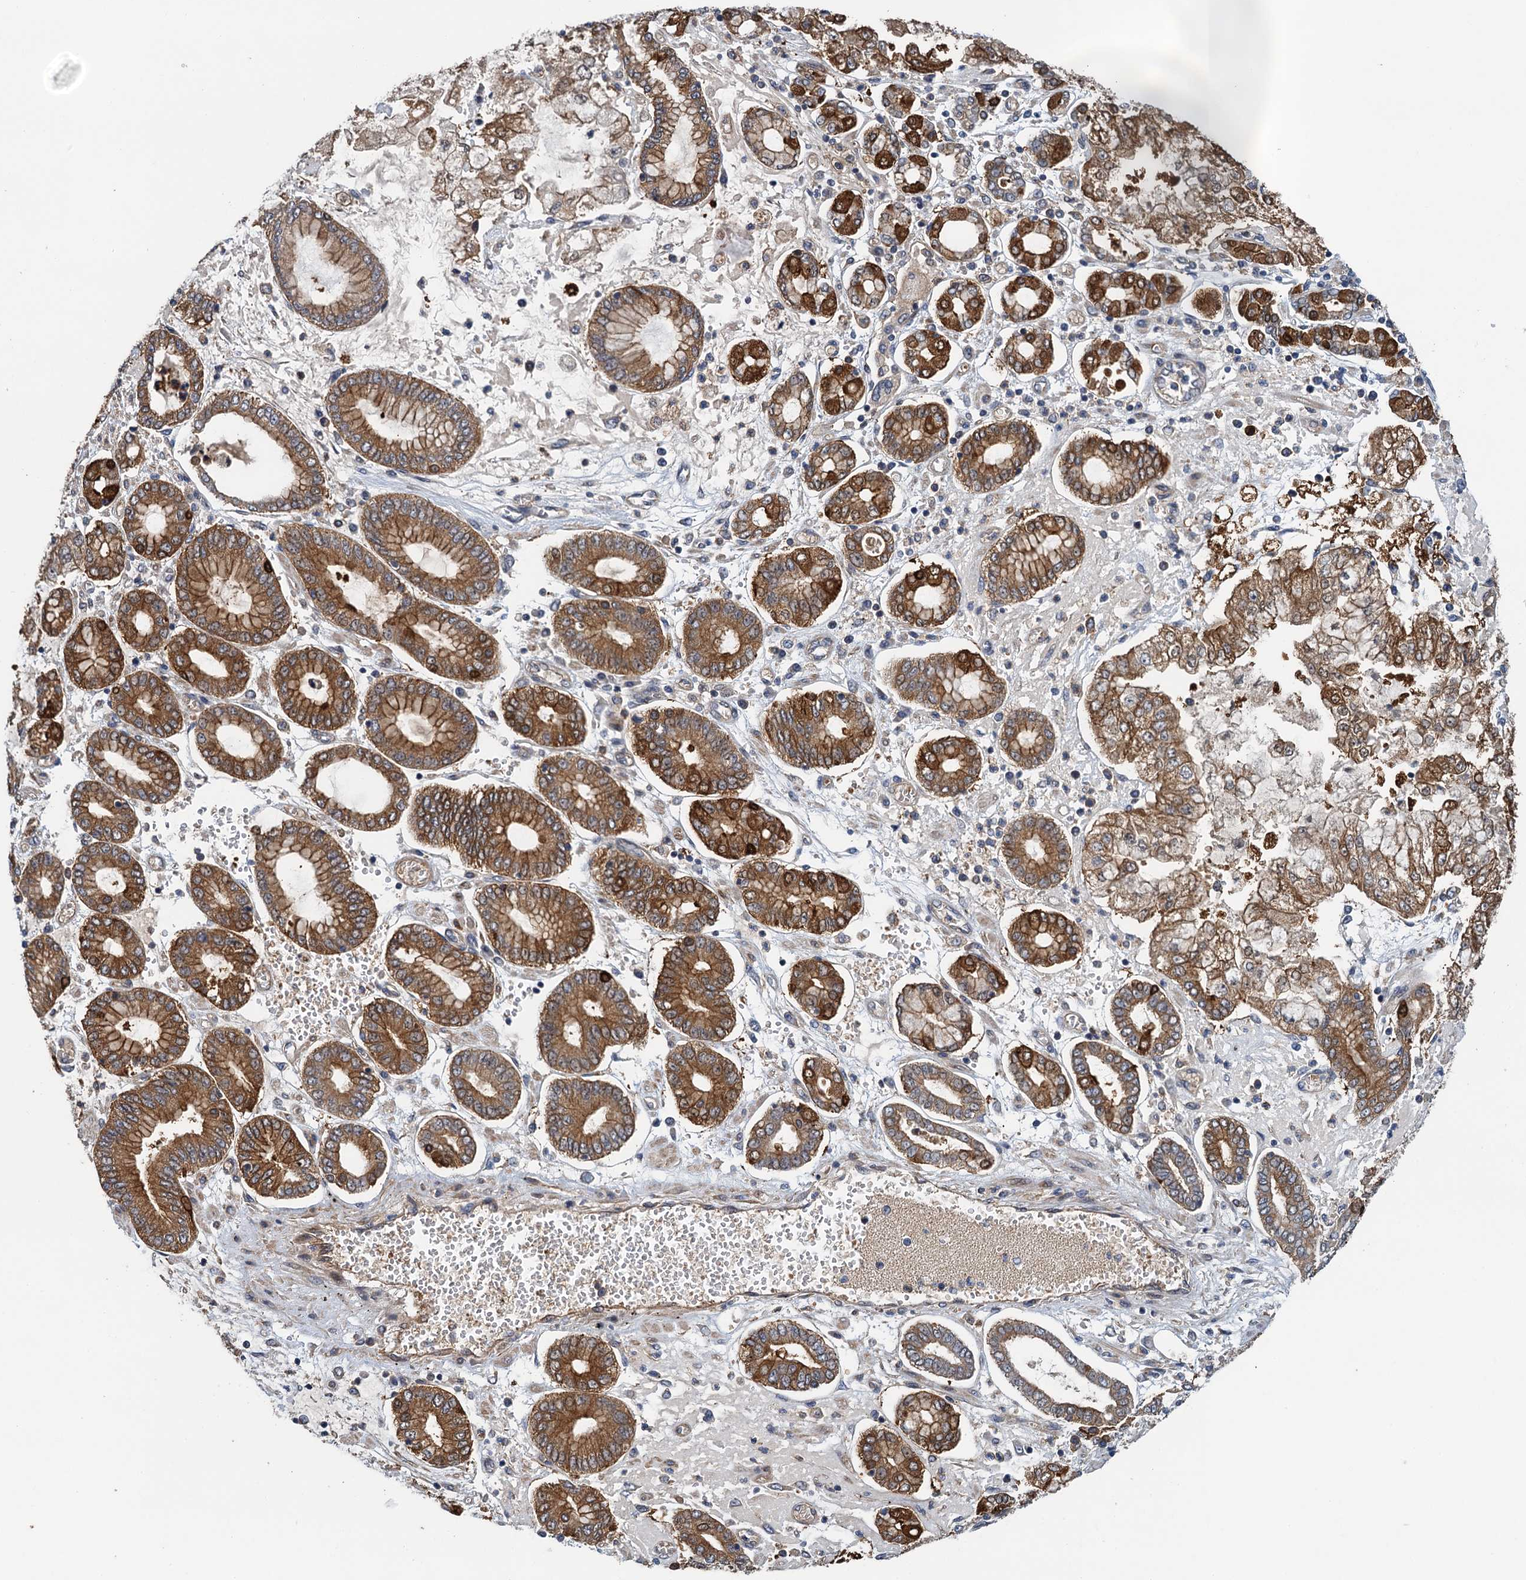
{"staining": {"intensity": "moderate", "quantity": ">75%", "location": "cytoplasmic/membranous"}, "tissue": "stomach cancer", "cell_type": "Tumor cells", "image_type": "cancer", "snomed": [{"axis": "morphology", "description": "Adenocarcinoma, NOS"}, {"axis": "topography", "description": "Stomach"}], "caption": "Adenocarcinoma (stomach) stained with a protein marker displays moderate staining in tumor cells.", "gene": "RSAD2", "patient": {"sex": "male", "age": 76}}